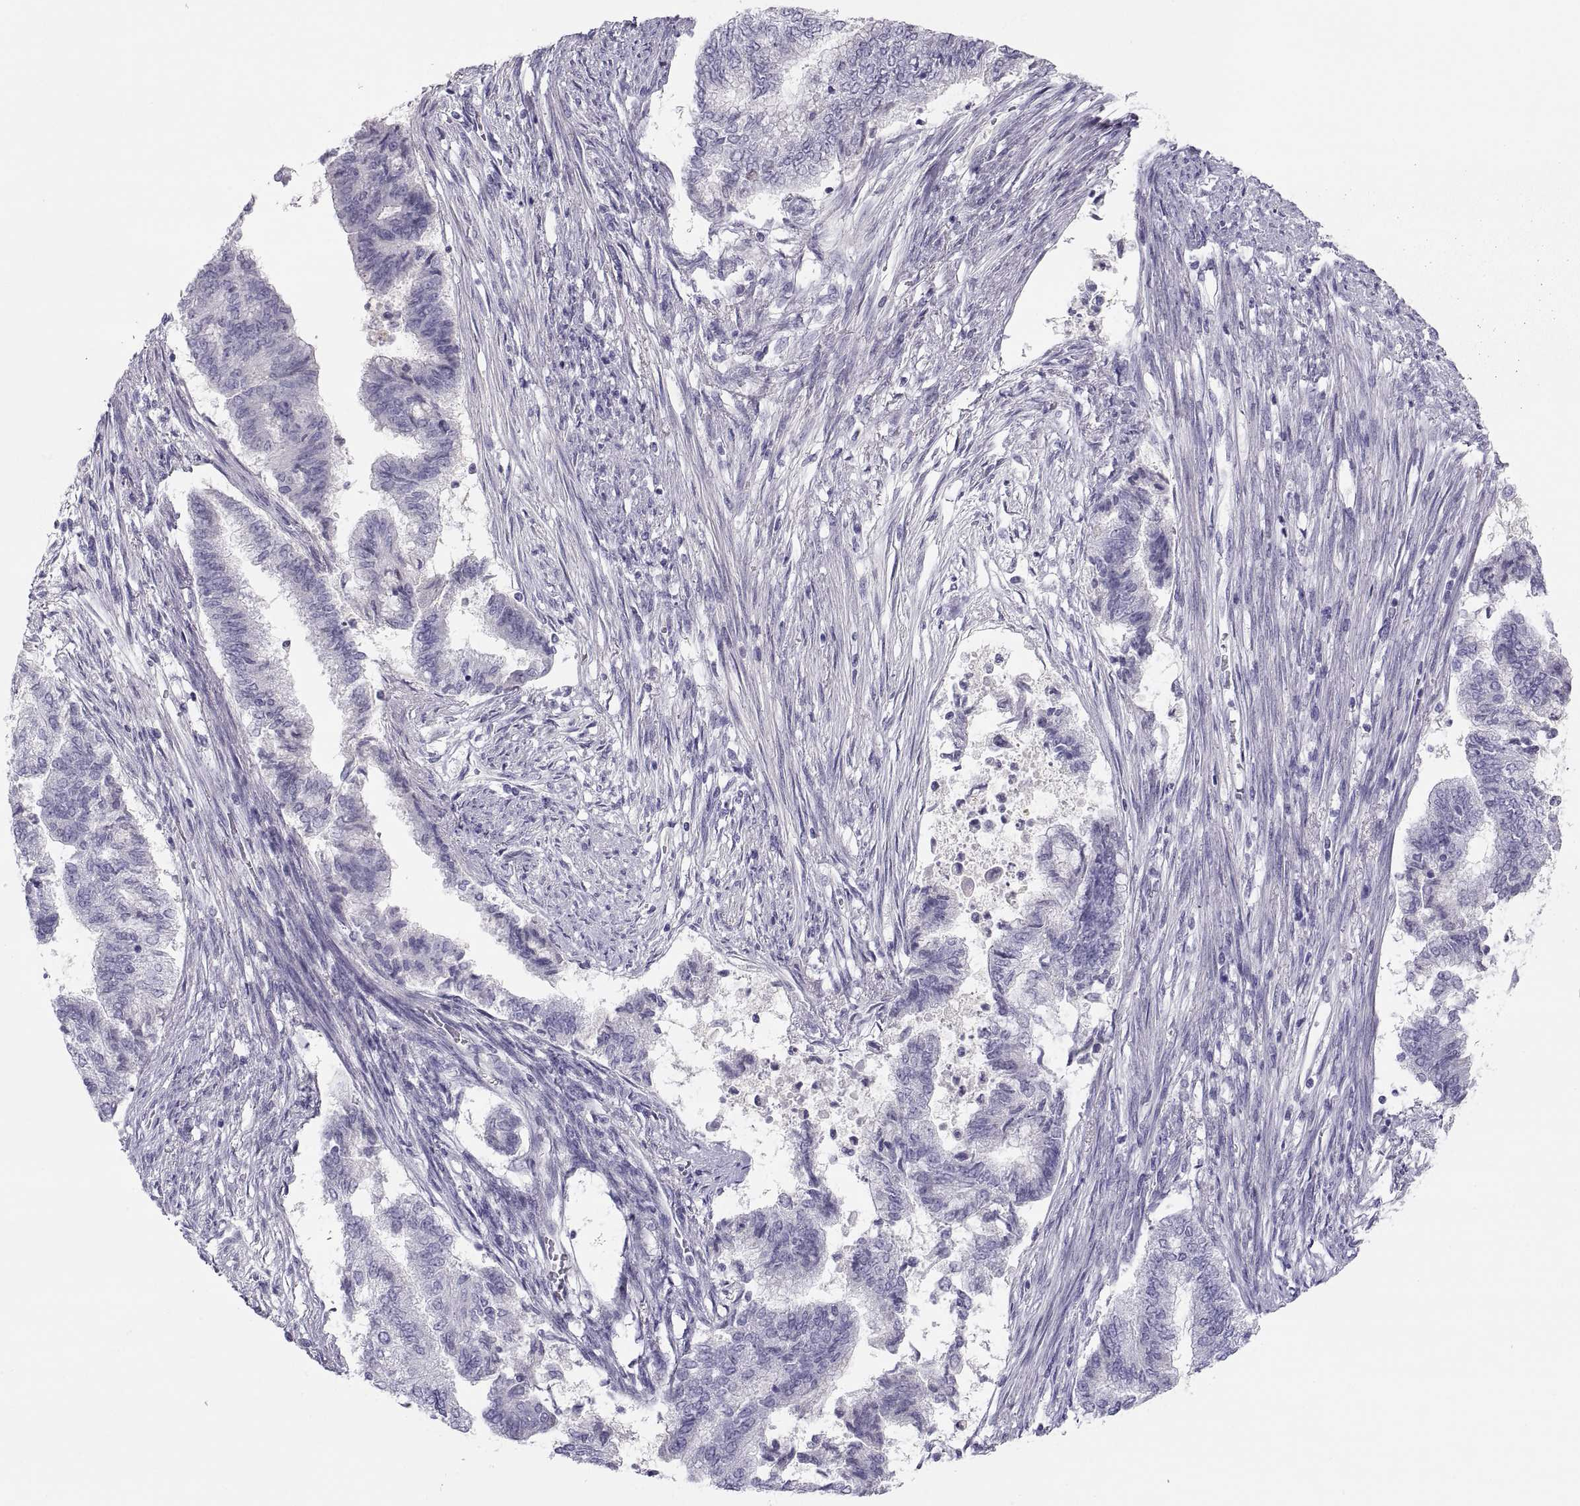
{"staining": {"intensity": "negative", "quantity": "none", "location": "none"}, "tissue": "endometrial cancer", "cell_type": "Tumor cells", "image_type": "cancer", "snomed": [{"axis": "morphology", "description": "Adenocarcinoma, NOS"}, {"axis": "topography", "description": "Endometrium"}], "caption": "Adenocarcinoma (endometrial) was stained to show a protein in brown. There is no significant expression in tumor cells.", "gene": "MAGEB2", "patient": {"sex": "female", "age": 65}}